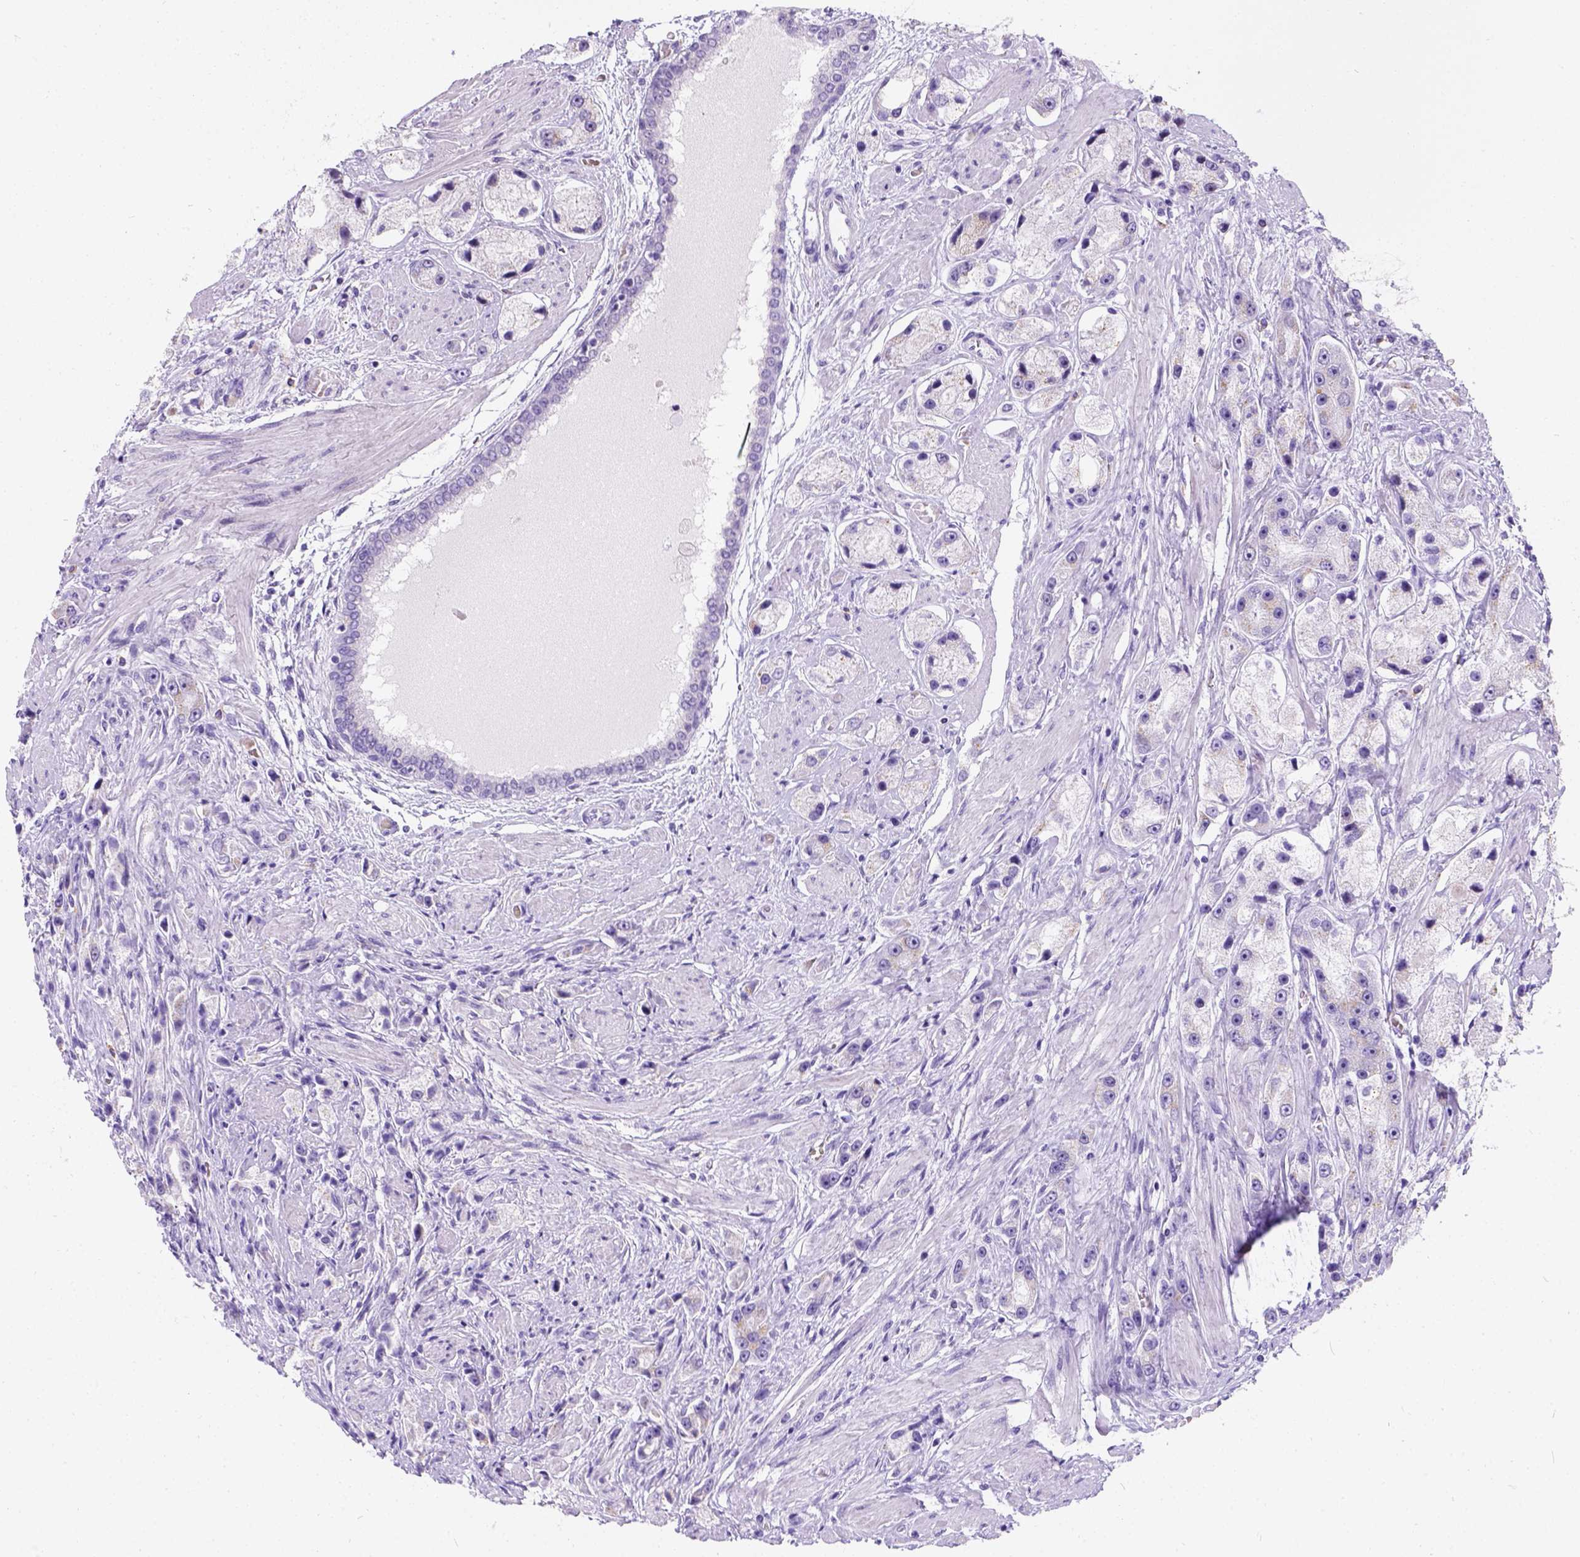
{"staining": {"intensity": "negative", "quantity": "none", "location": "none"}, "tissue": "prostate cancer", "cell_type": "Tumor cells", "image_type": "cancer", "snomed": [{"axis": "morphology", "description": "Adenocarcinoma, High grade"}, {"axis": "topography", "description": "Prostate"}], "caption": "This is a photomicrograph of immunohistochemistry staining of prostate cancer (adenocarcinoma (high-grade)), which shows no positivity in tumor cells. (Stains: DAB immunohistochemistry with hematoxylin counter stain, Microscopy: brightfield microscopy at high magnification).", "gene": "PHF7", "patient": {"sex": "male", "age": 67}}